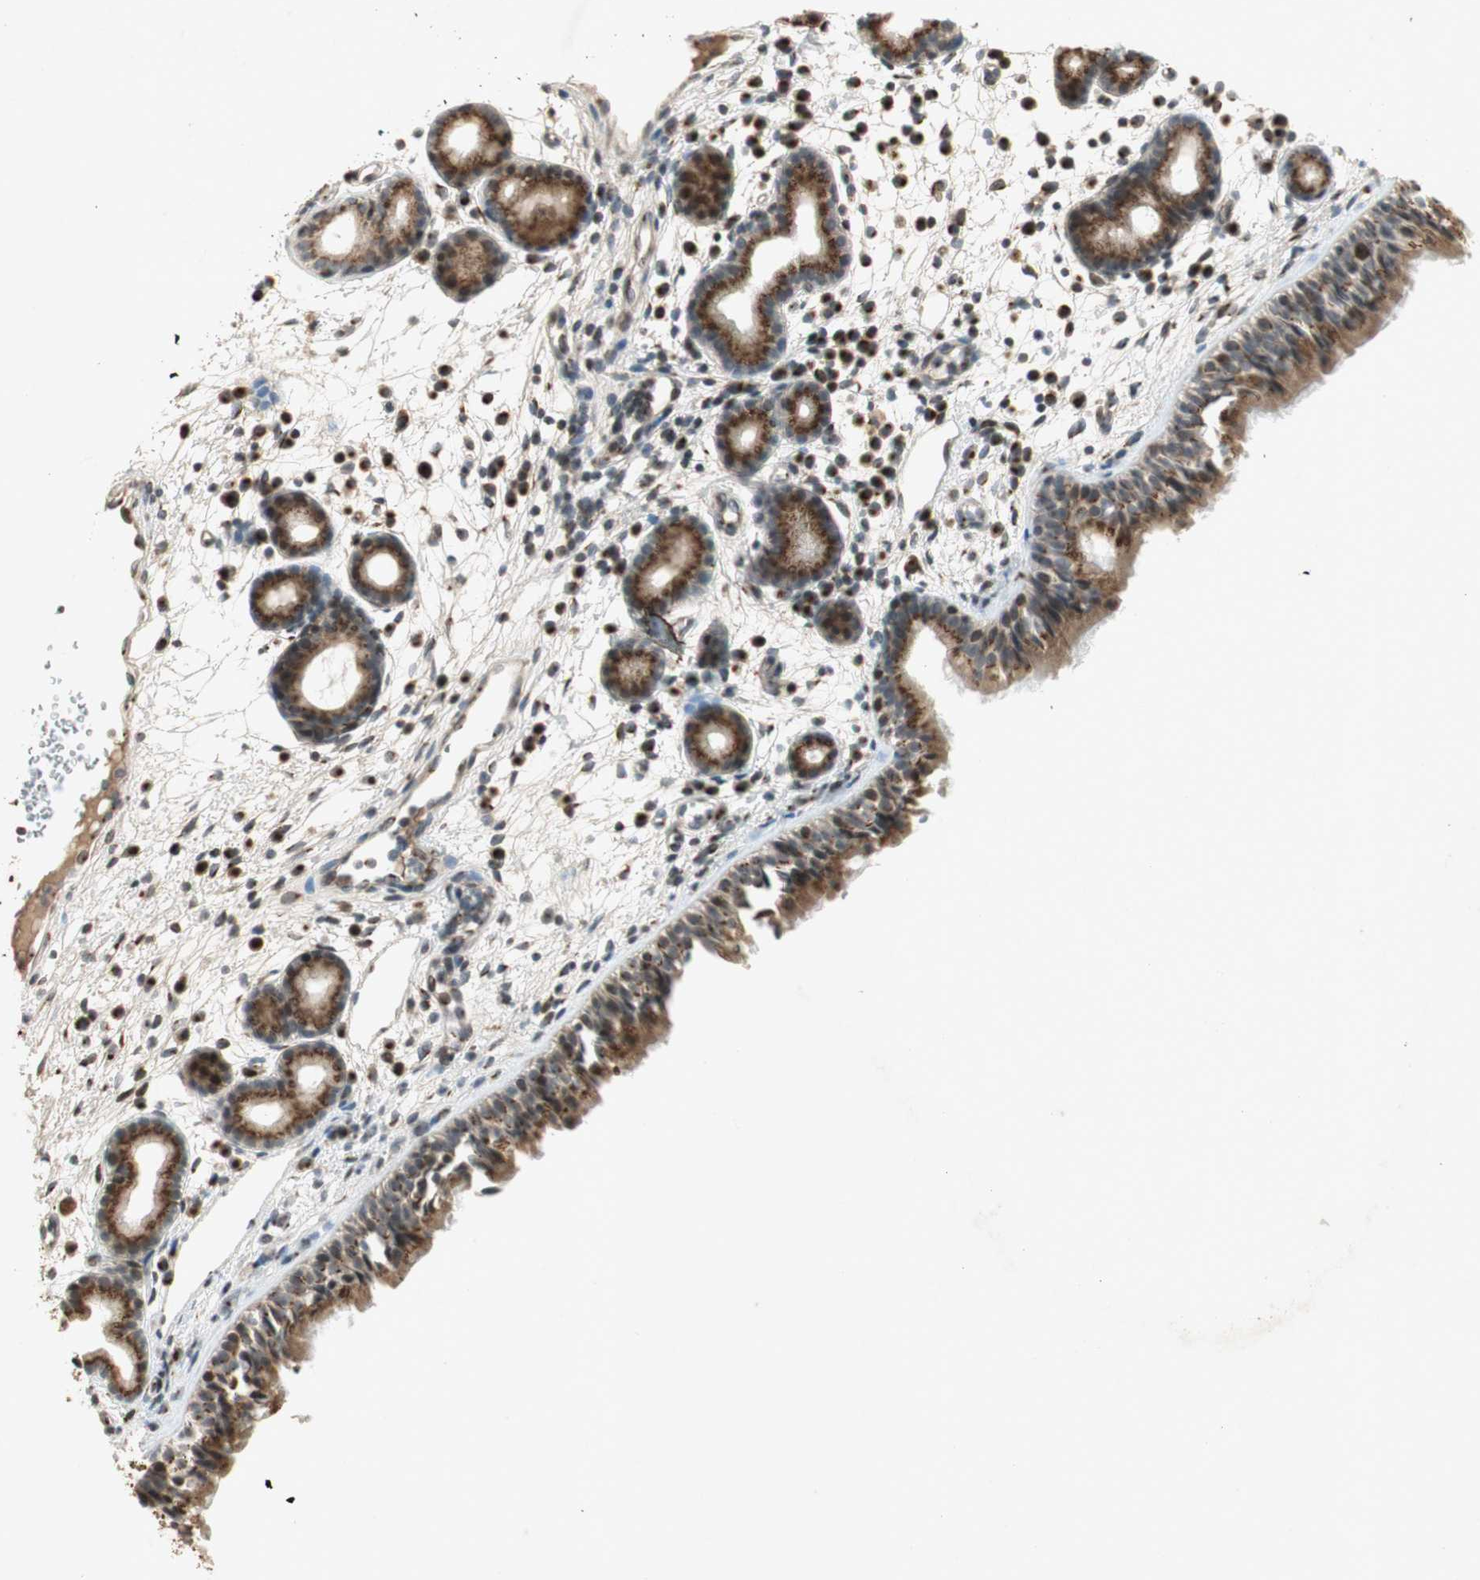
{"staining": {"intensity": "moderate", "quantity": ">75%", "location": "cytoplasmic/membranous"}, "tissue": "nasopharynx", "cell_type": "Respiratory epithelial cells", "image_type": "normal", "snomed": [{"axis": "morphology", "description": "Normal tissue, NOS"}, {"axis": "morphology", "description": "Inflammation, NOS"}, {"axis": "topography", "description": "Nasopharynx"}], "caption": "A micrograph showing moderate cytoplasmic/membranous expression in about >75% of respiratory epithelial cells in unremarkable nasopharynx, as visualized by brown immunohistochemical staining.", "gene": "NEO1", "patient": {"sex": "female", "age": 55}}